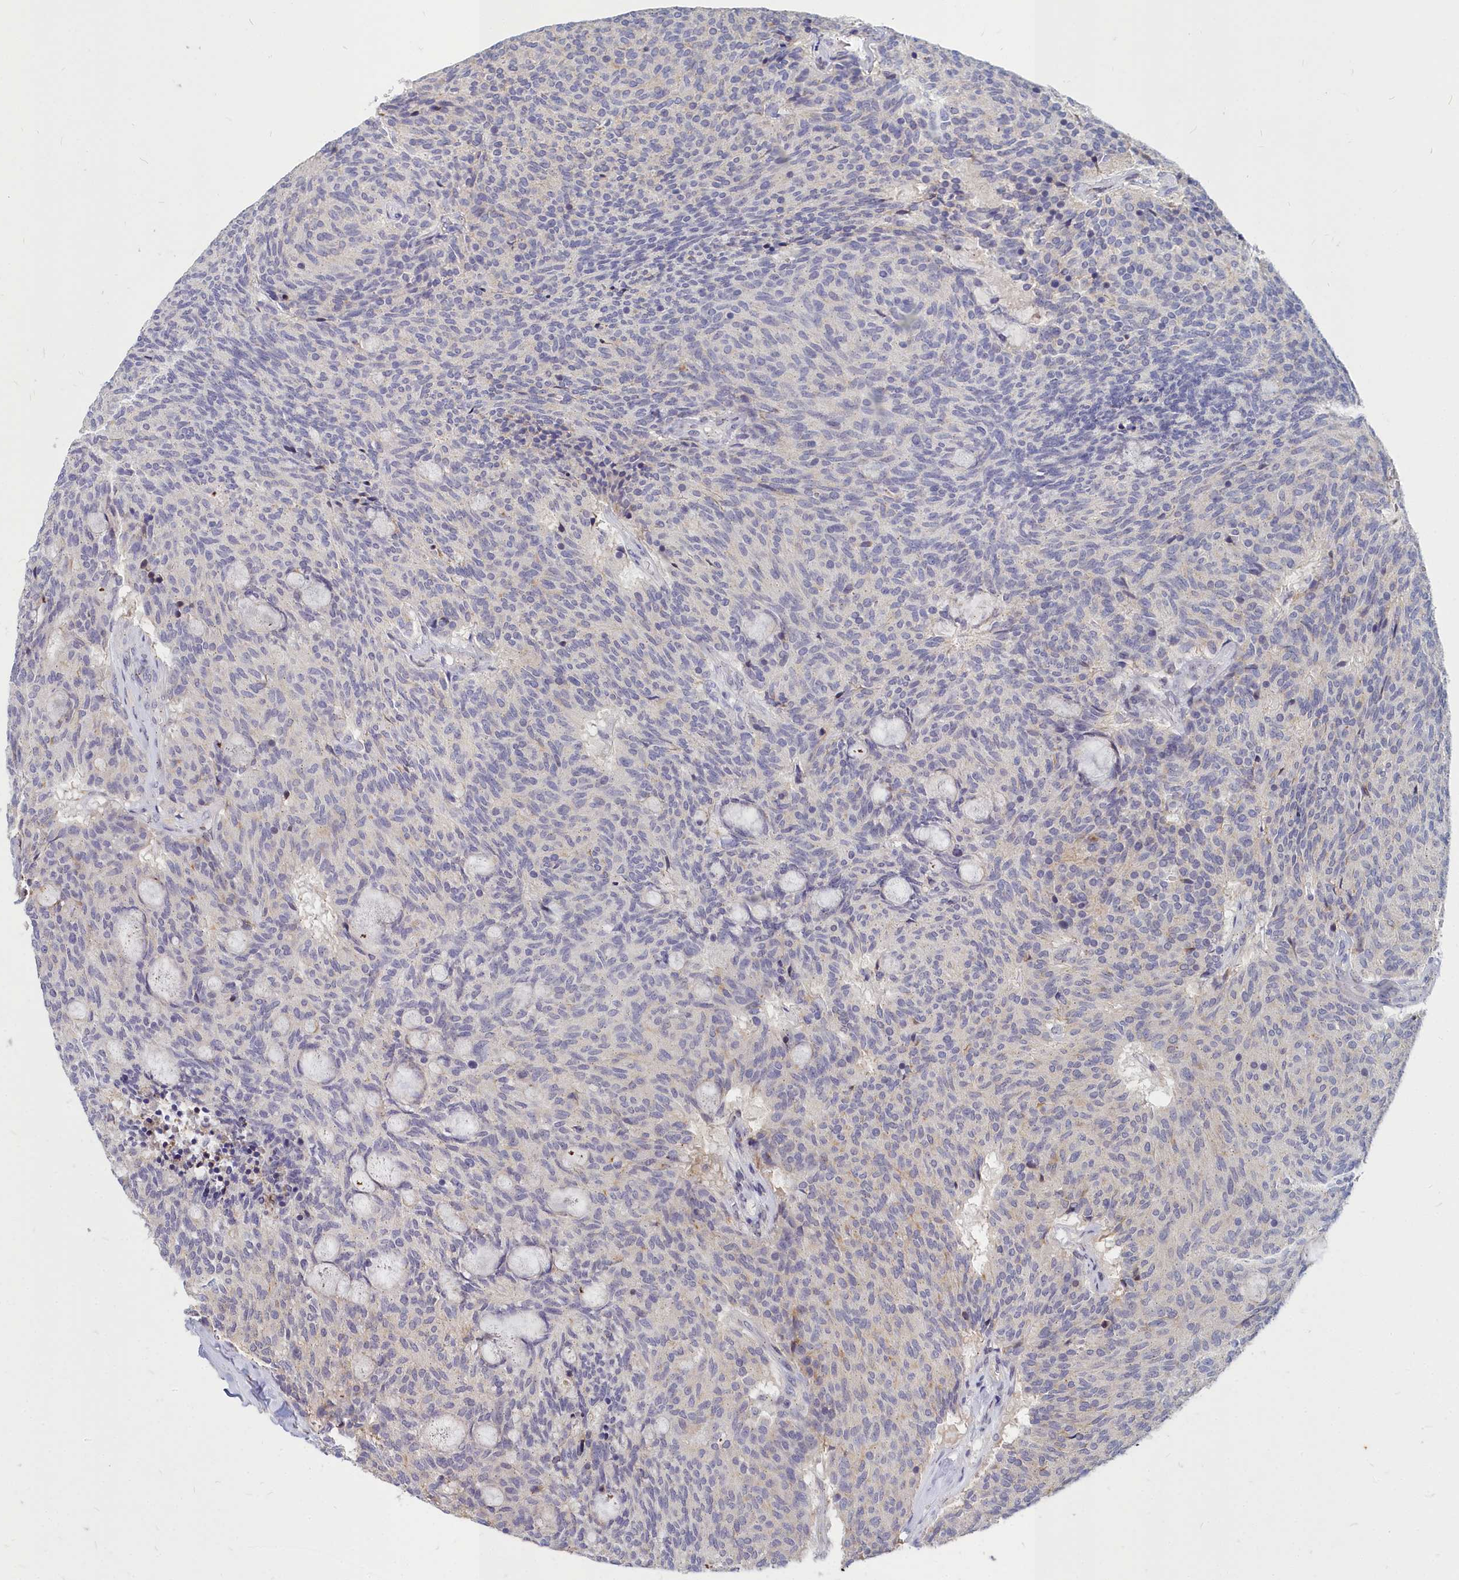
{"staining": {"intensity": "negative", "quantity": "none", "location": "none"}, "tissue": "carcinoid", "cell_type": "Tumor cells", "image_type": "cancer", "snomed": [{"axis": "morphology", "description": "Carcinoid, malignant, NOS"}, {"axis": "topography", "description": "Pancreas"}], "caption": "High power microscopy image of an IHC histopathology image of carcinoid, revealing no significant staining in tumor cells.", "gene": "NOXA1", "patient": {"sex": "female", "age": 54}}